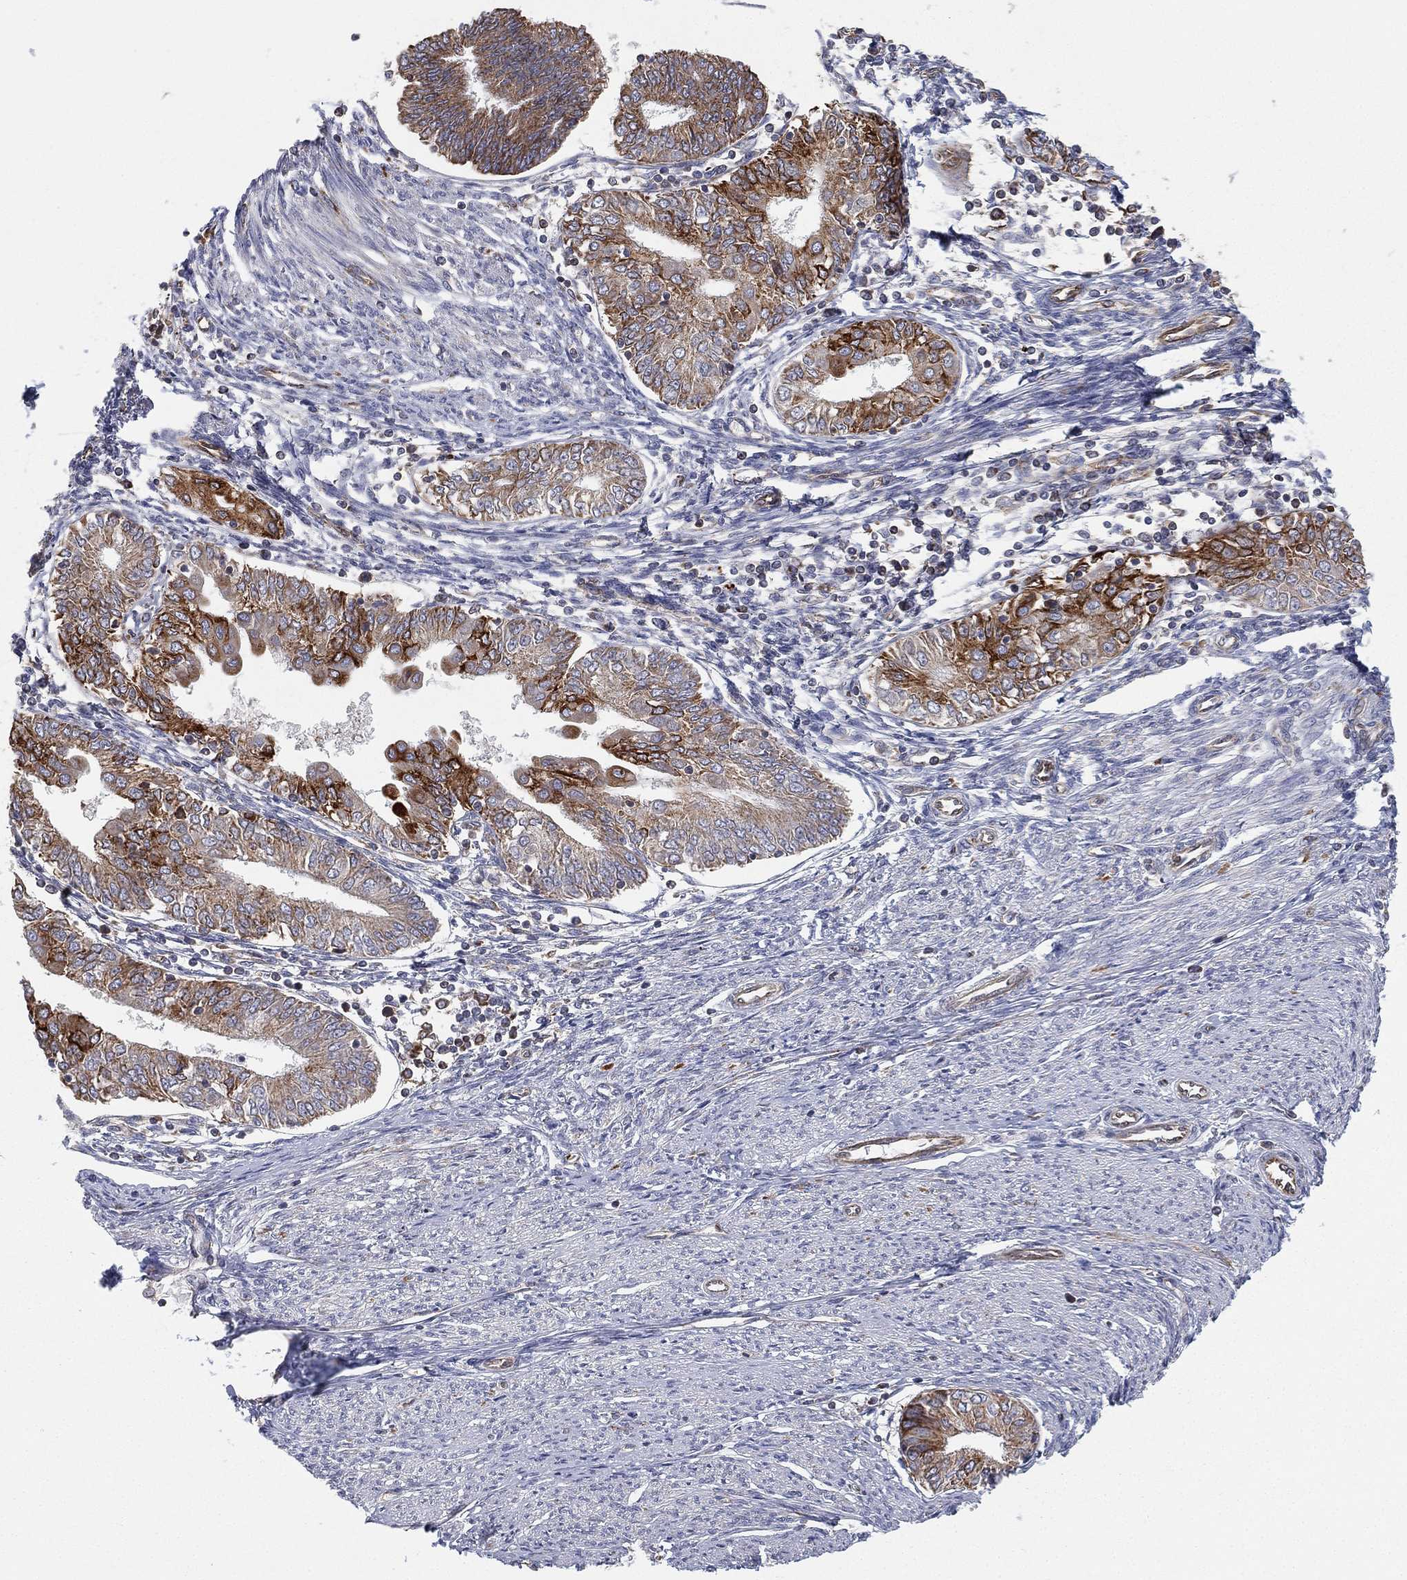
{"staining": {"intensity": "strong", "quantity": "25%-75%", "location": "cytoplasmic/membranous"}, "tissue": "endometrial cancer", "cell_type": "Tumor cells", "image_type": "cancer", "snomed": [{"axis": "morphology", "description": "Adenocarcinoma, NOS"}, {"axis": "topography", "description": "Endometrium"}], "caption": "Strong cytoplasmic/membranous expression is seen in about 25%-75% of tumor cells in endometrial adenocarcinoma. Immunohistochemistry stains the protein in brown and the nuclei are stained blue.", "gene": "CYB5B", "patient": {"sex": "female", "age": 68}}